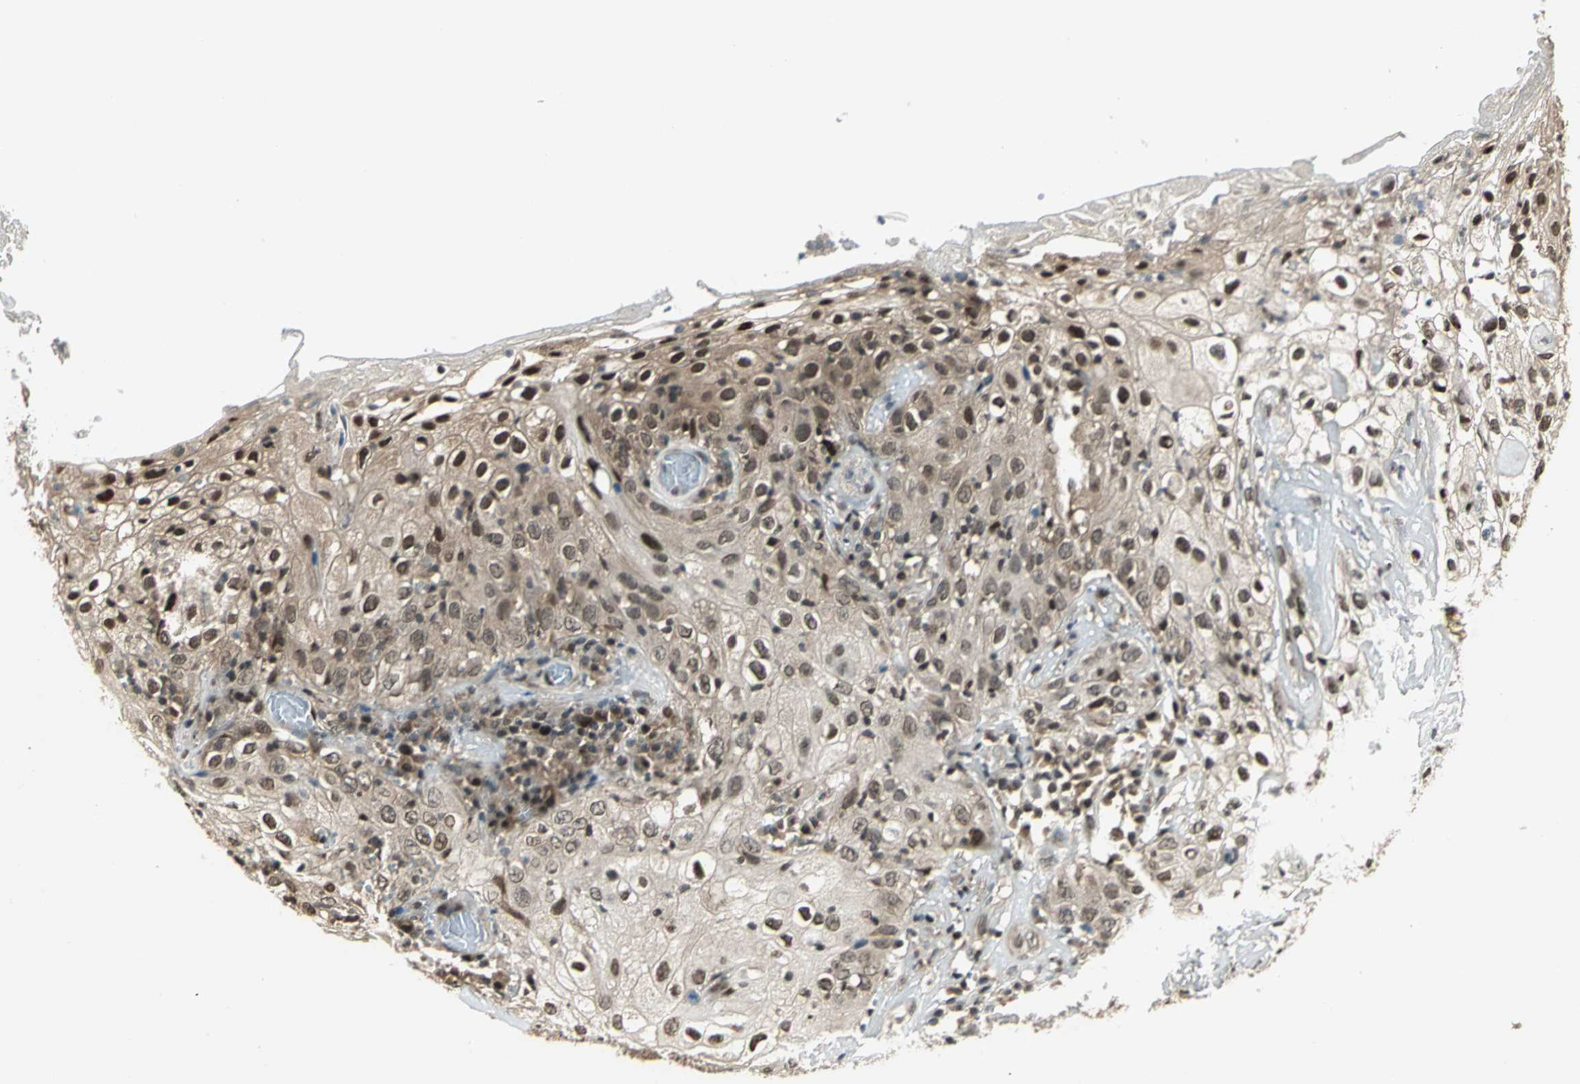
{"staining": {"intensity": "weak", "quantity": ">75%", "location": "cytoplasmic/membranous,nuclear"}, "tissue": "skin cancer", "cell_type": "Tumor cells", "image_type": "cancer", "snomed": [{"axis": "morphology", "description": "Squamous cell carcinoma, NOS"}, {"axis": "topography", "description": "Skin"}], "caption": "Squamous cell carcinoma (skin) stained for a protein (brown) reveals weak cytoplasmic/membranous and nuclear positive staining in about >75% of tumor cells.", "gene": "PSMC3", "patient": {"sex": "male", "age": 65}}